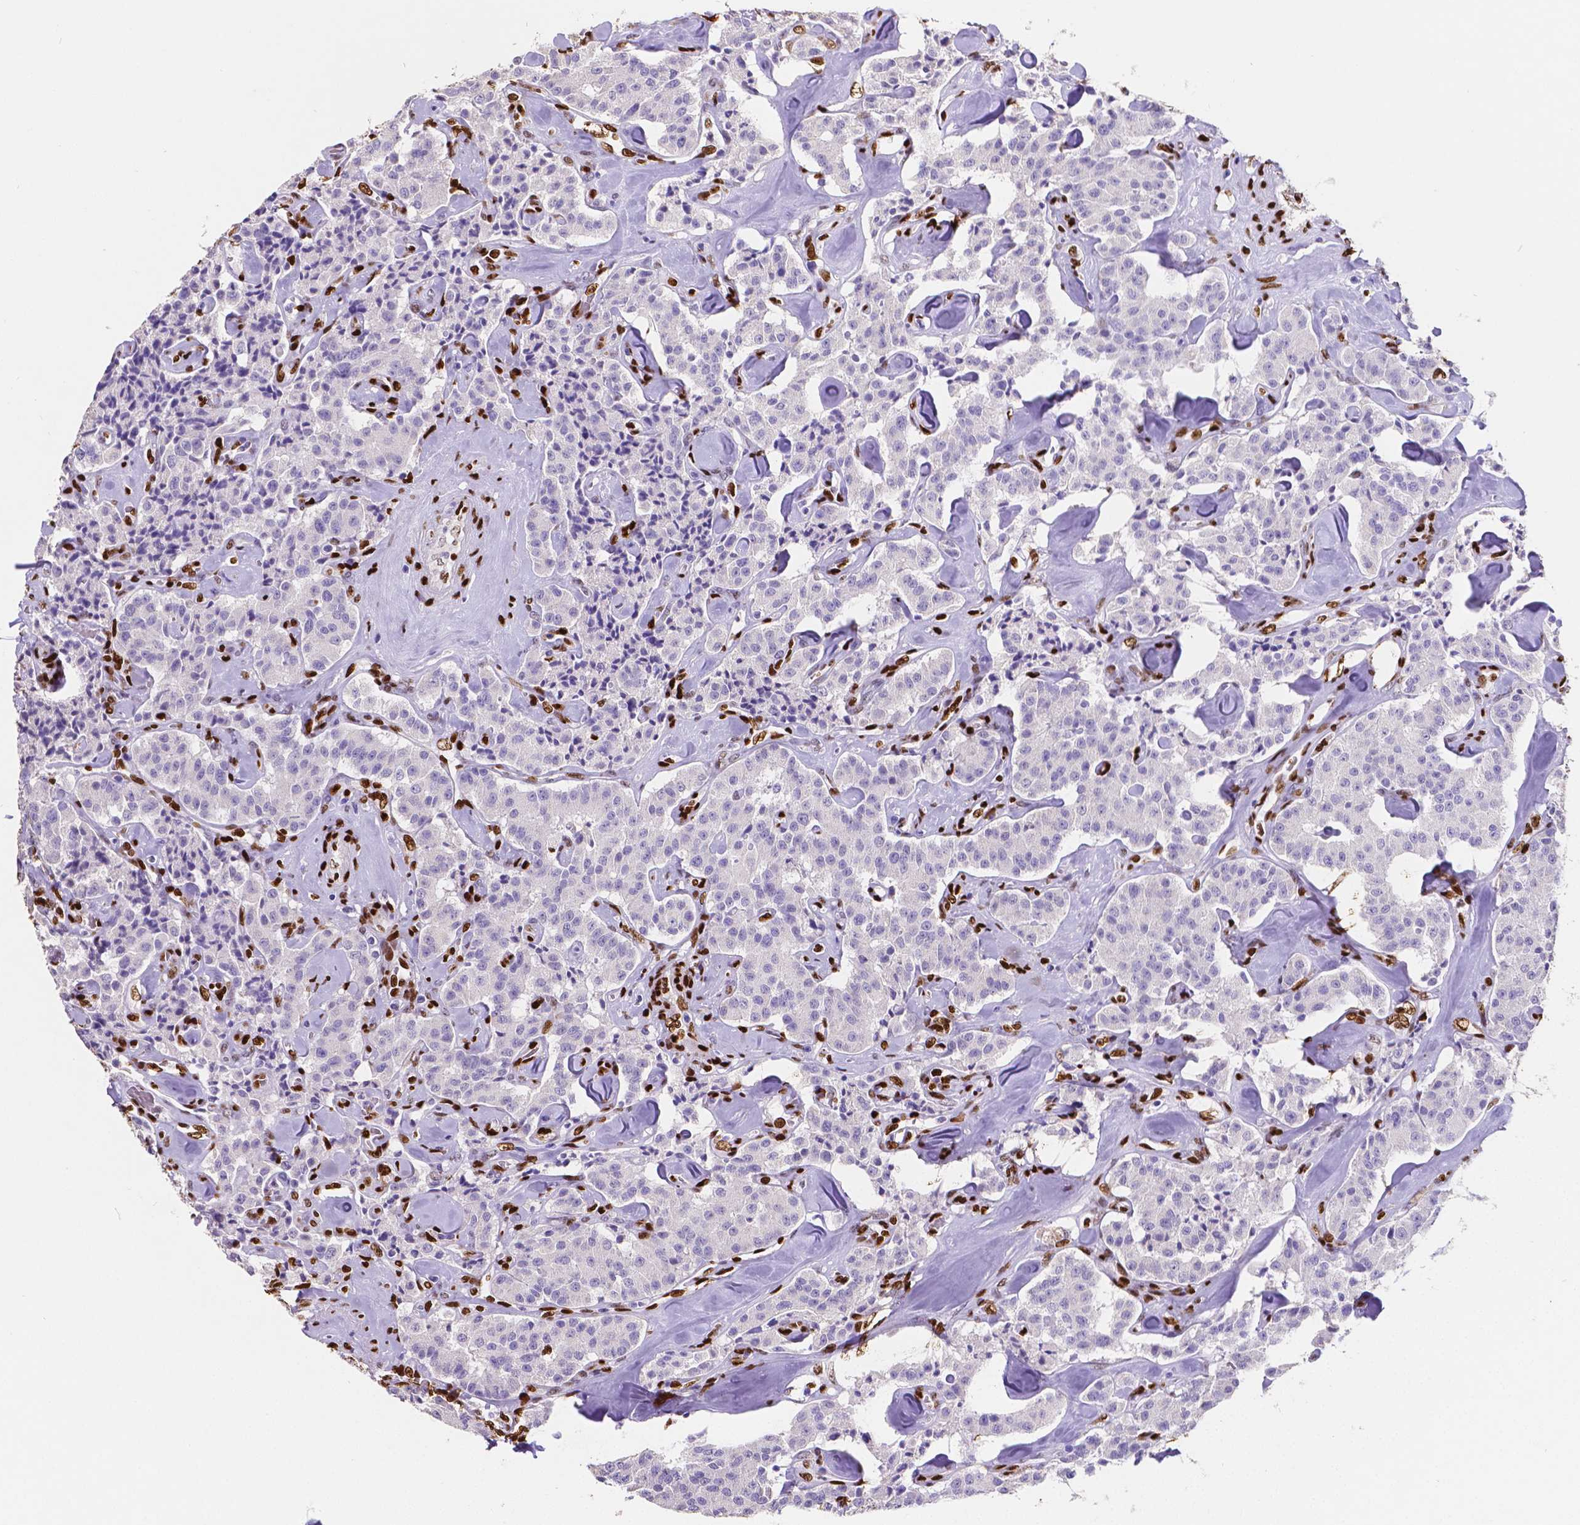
{"staining": {"intensity": "negative", "quantity": "none", "location": "none"}, "tissue": "carcinoid", "cell_type": "Tumor cells", "image_type": "cancer", "snomed": [{"axis": "morphology", "description": "Carcinoid, malignant, NOS"}, {"axis": "topography", "description": "Pancreas"}], "caption": "The photomicrograph displays no staining of tumor cells in malignant carcinoid. Nuclei are stained in blue.", "gene": "MEF2C", "patient": {"sex": "male", "age": 41}}